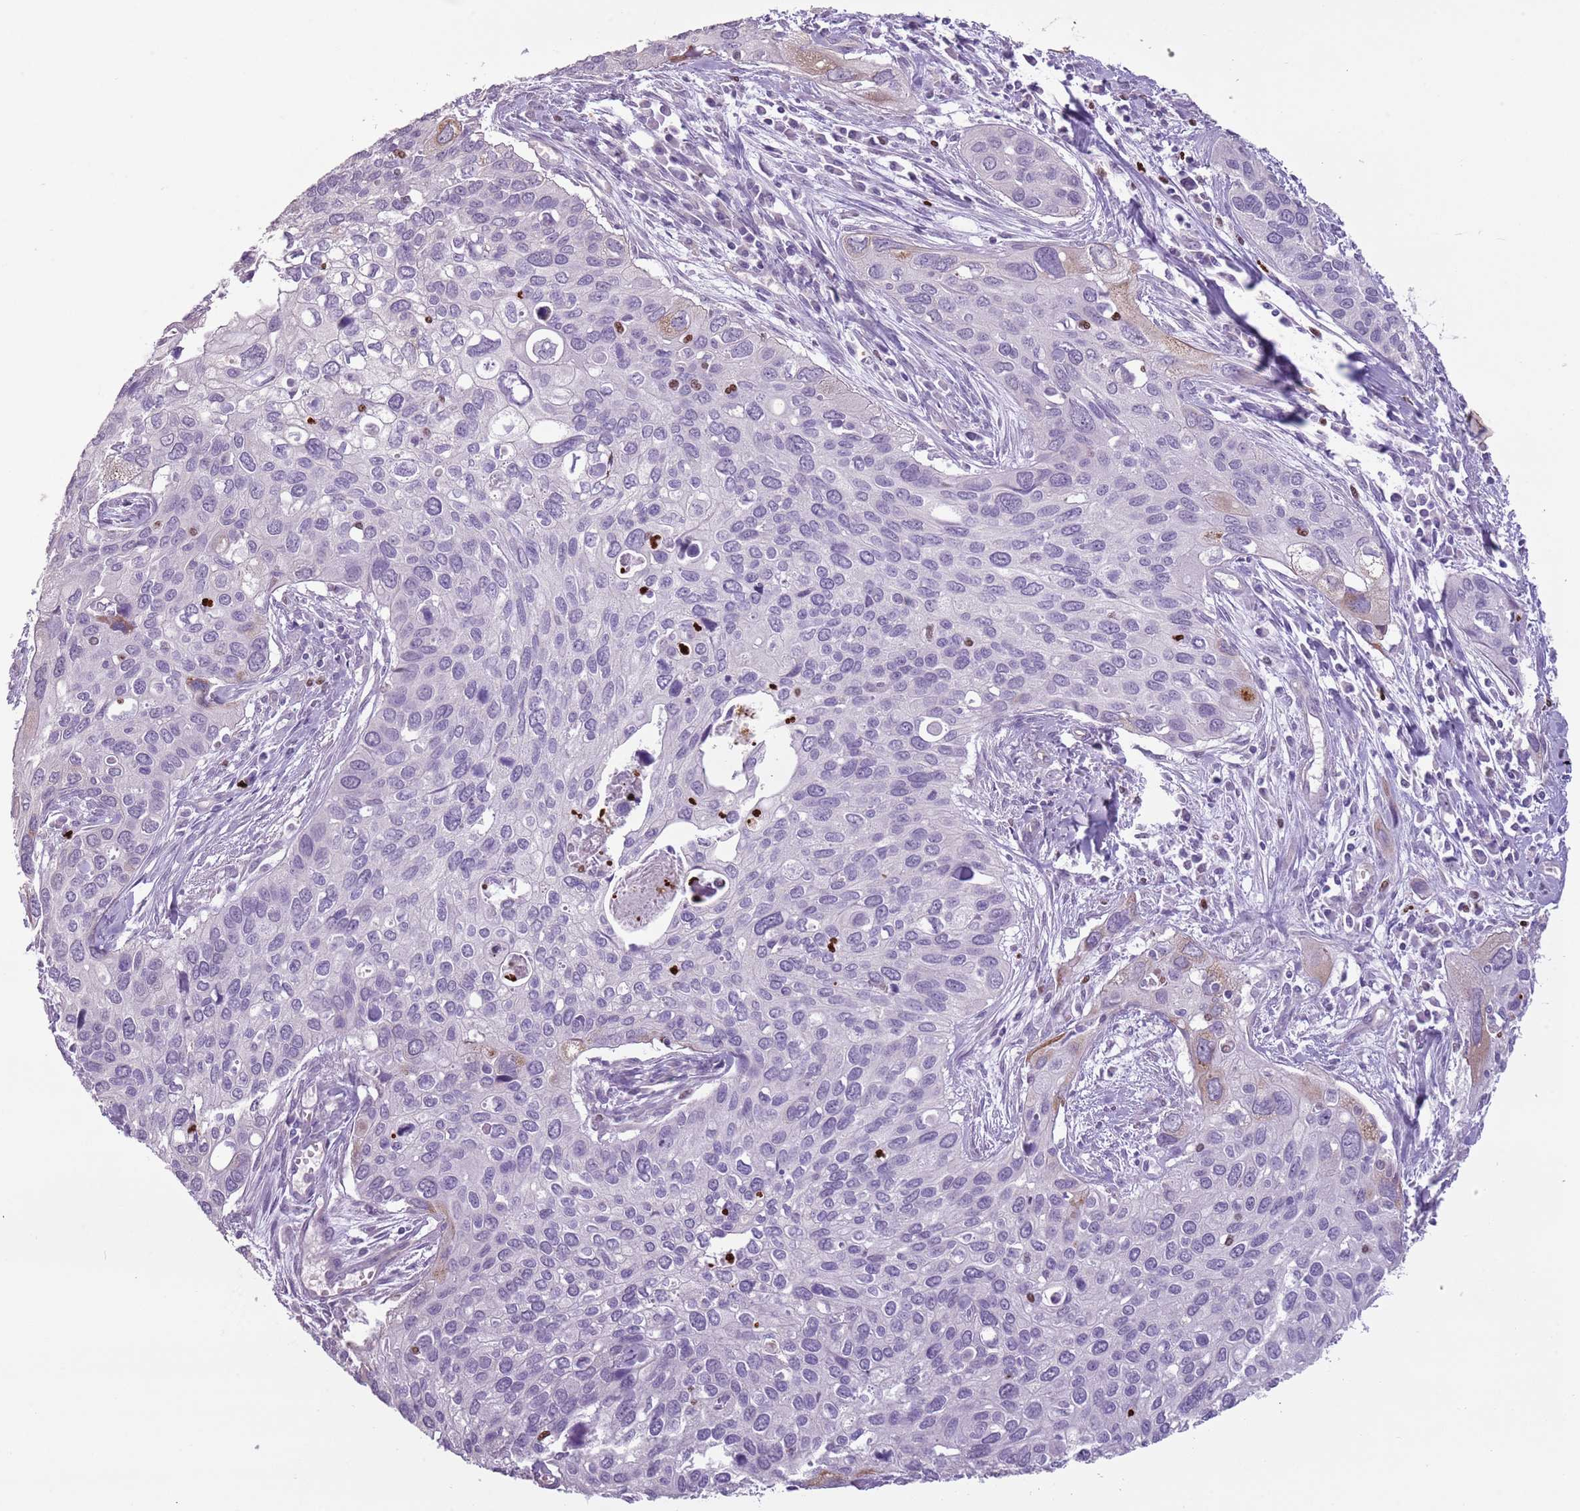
{"staining": {"intensity": "negative", "quantity": "none", "location": "none"}, "tissue": "cervical cancer", "cell_type": "Tumor cells", "image_type": "cancer", "snomed": [{"axis": "morphology", "description": "Squamous cell carcinoma, NOS"}, {"axis": "topography", "description": "Cervix"}], "caption": "Immunohistochemical staining of human cervical squamous cell carcinoma reveals no significant positivity in tumor cells.", "gene": "CELF6", "patient": {"sex": "female", "age": 55}}